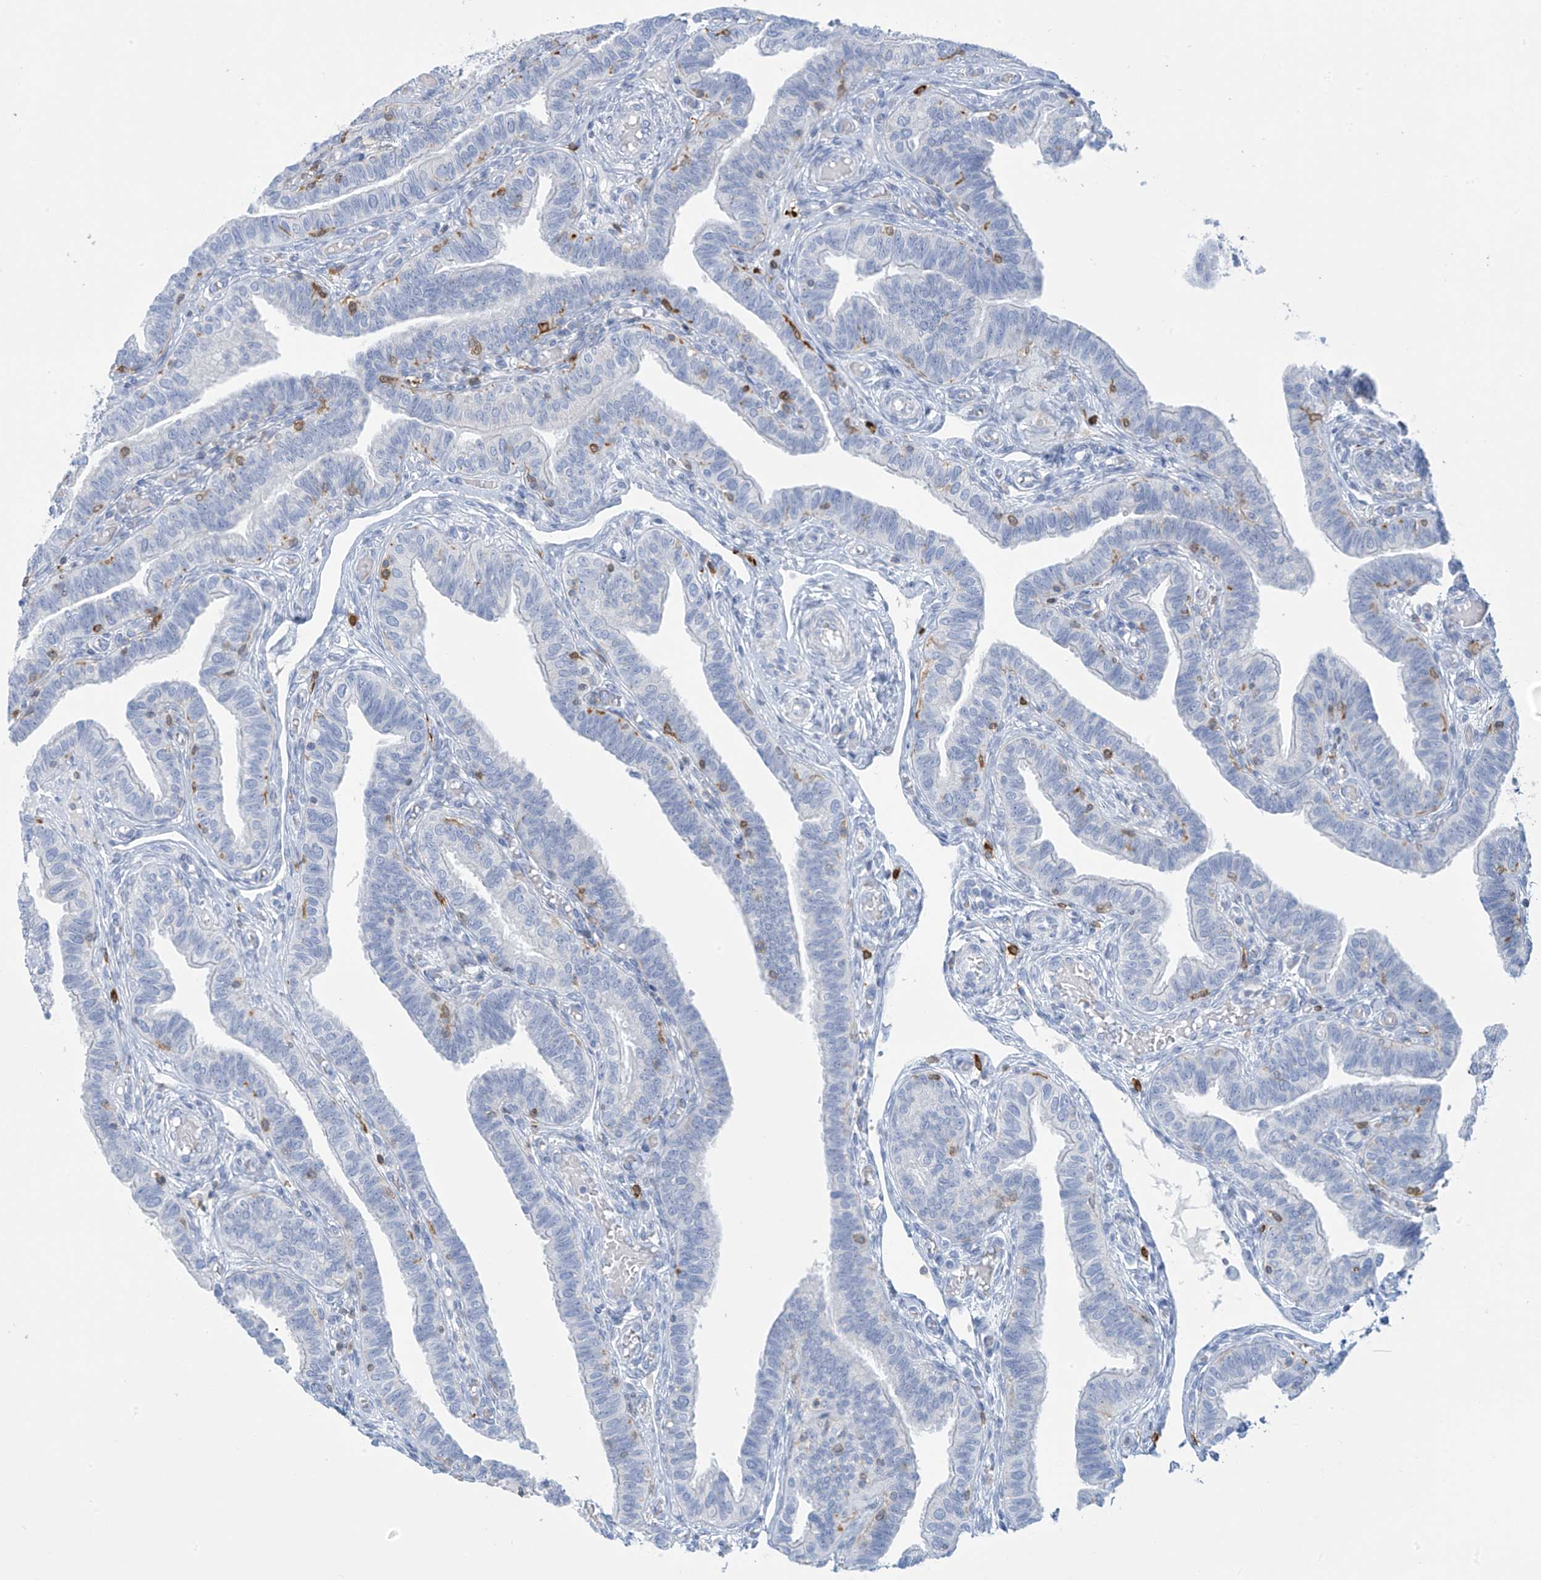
{"staining": {"intensity": "negative", "quantity": "none", "location": "none"}, "tissue": "fallopian tube", "cell_type": "Glandular cells", "image_type": "normal", "snomed": [{"axis": "morphology", "description": "Normal tissue, NOS"}, {"axis": "topography", "description": "Fallopian tube"}], "caption": "High power microscopy histopathology image of an immunohistochemistry (IHC) histopathology image of benign fallopian tube, revealing no significant staining in glandular cells. Nuclei are stained in blue.", "gene": "TRMT2B", "patient": {"sex": "female", "age": 39}}